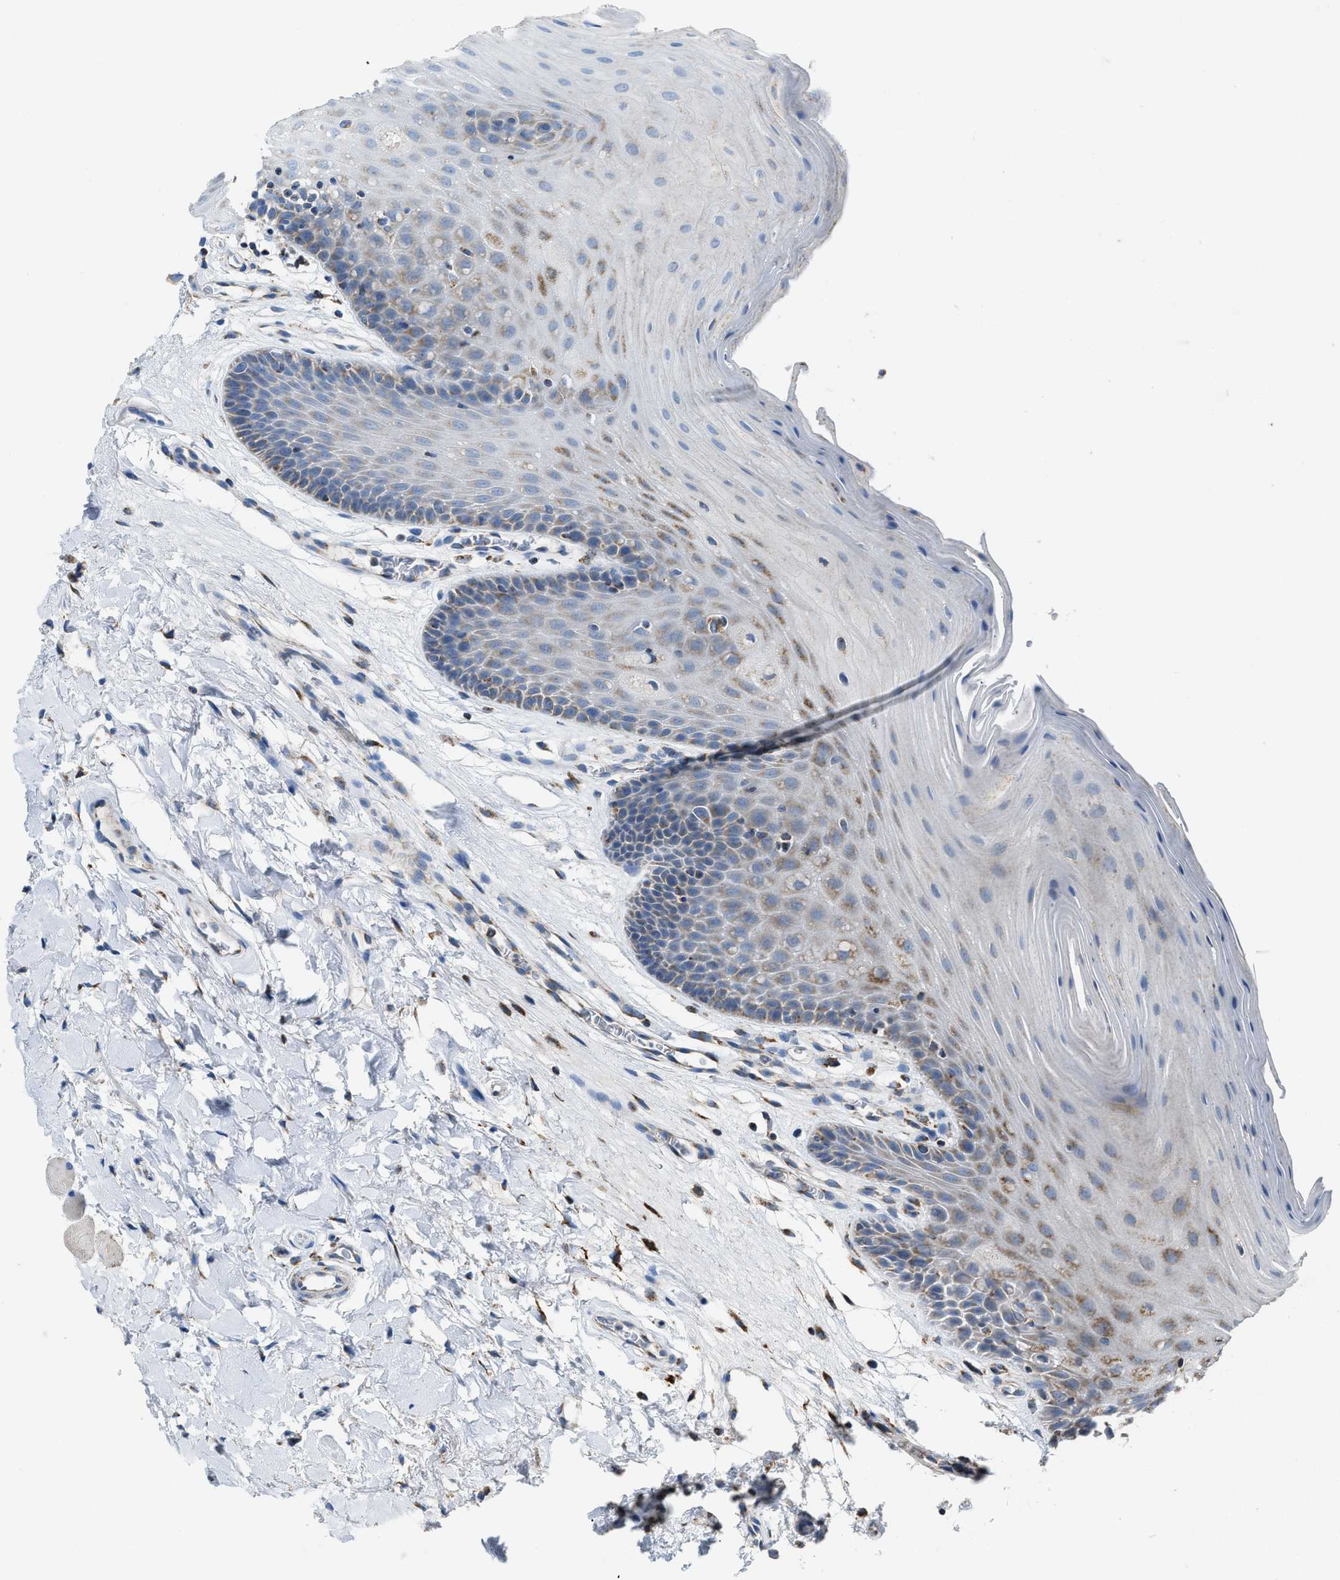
{"staining": {"intensity": "moderate", "quantity": "25%-75%", "location": "cytoplasmic/membranous"}, "tissue": "oral mucosa", "cell_type": "Squamous epithelial cells", "image_type": "normal", "snomed": [{"axis": "morphology", "description": "Normal tissue, NOS"}, {"axis": "morphology", "description": "Squamous cell carcinoma, NOS"}, {"axis": "topography", "description": "Oral tissue"}, {"axis": "topography", "description": "Head-Neck"}], "caption": "Moderate cytoplasmic/membranous protein staining is identified in about 25%-75% of squamous epithelial cells in oral mucosa. Immunohistochemistry stains the protein of interest in brown and the nuclei are stained blue.", "gene": "ETFB", "patient": {"sex": "male", "age": 71}}